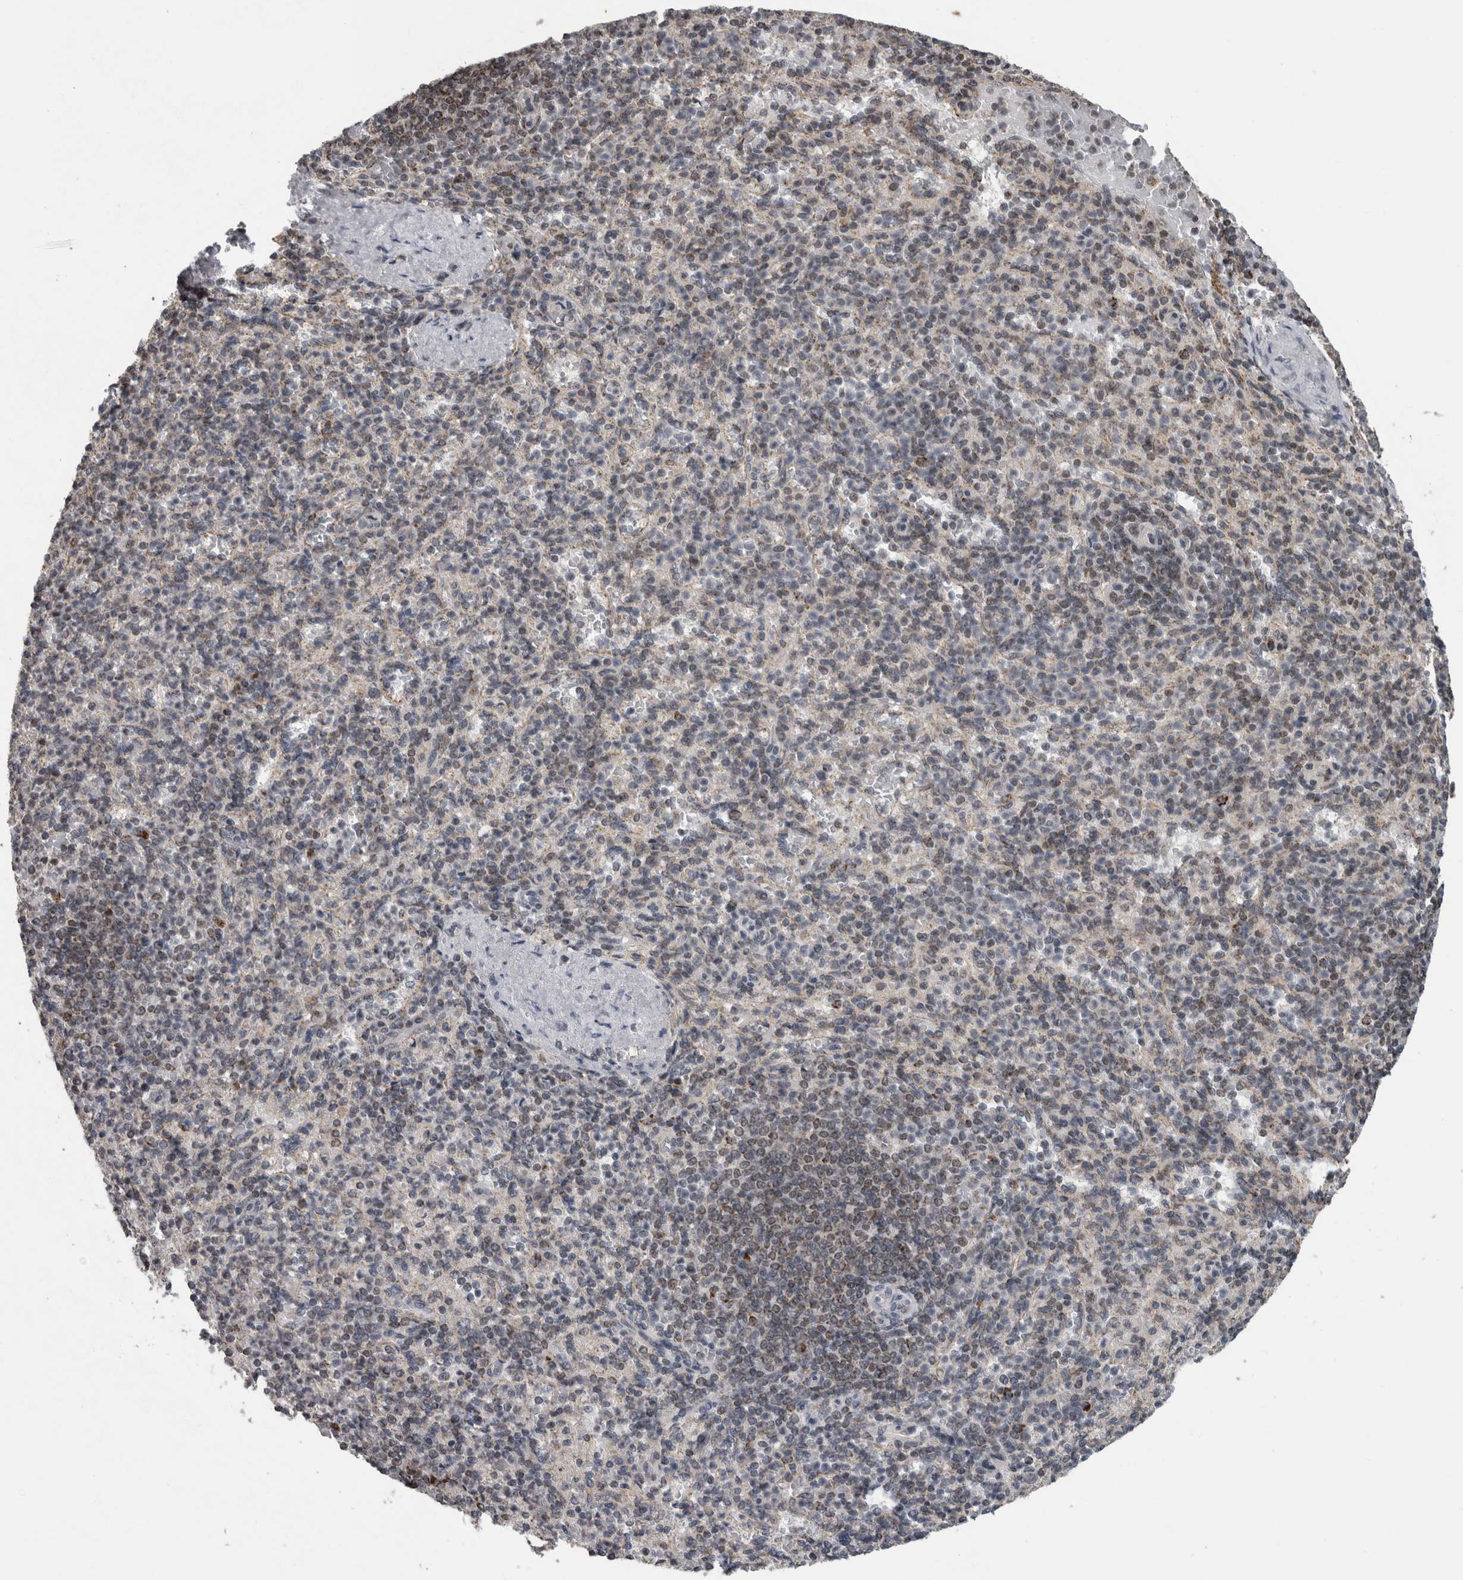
{"staining": {"intensity": "weak", "quantity": "<25%", "location": "cytoplasmic/membranous"}, "tissue": "spleen", "cell_type": "Cells in red pulp", "image_type": "normal", "snomed": [{"axis": "morphology", "description": "Normal tissue, NOS"}, {"axis": "topography", "description": "Spleen"}], "caption": "This histopathology image is of normal spleen stained with immunohistochemistry (IHC) to label a protein in brown with the nuclei are counter-stained blue. There is no expression in cells in red pulp.", "gene": "OR2K2", "patient": {"sex": "female", "age": 74}}